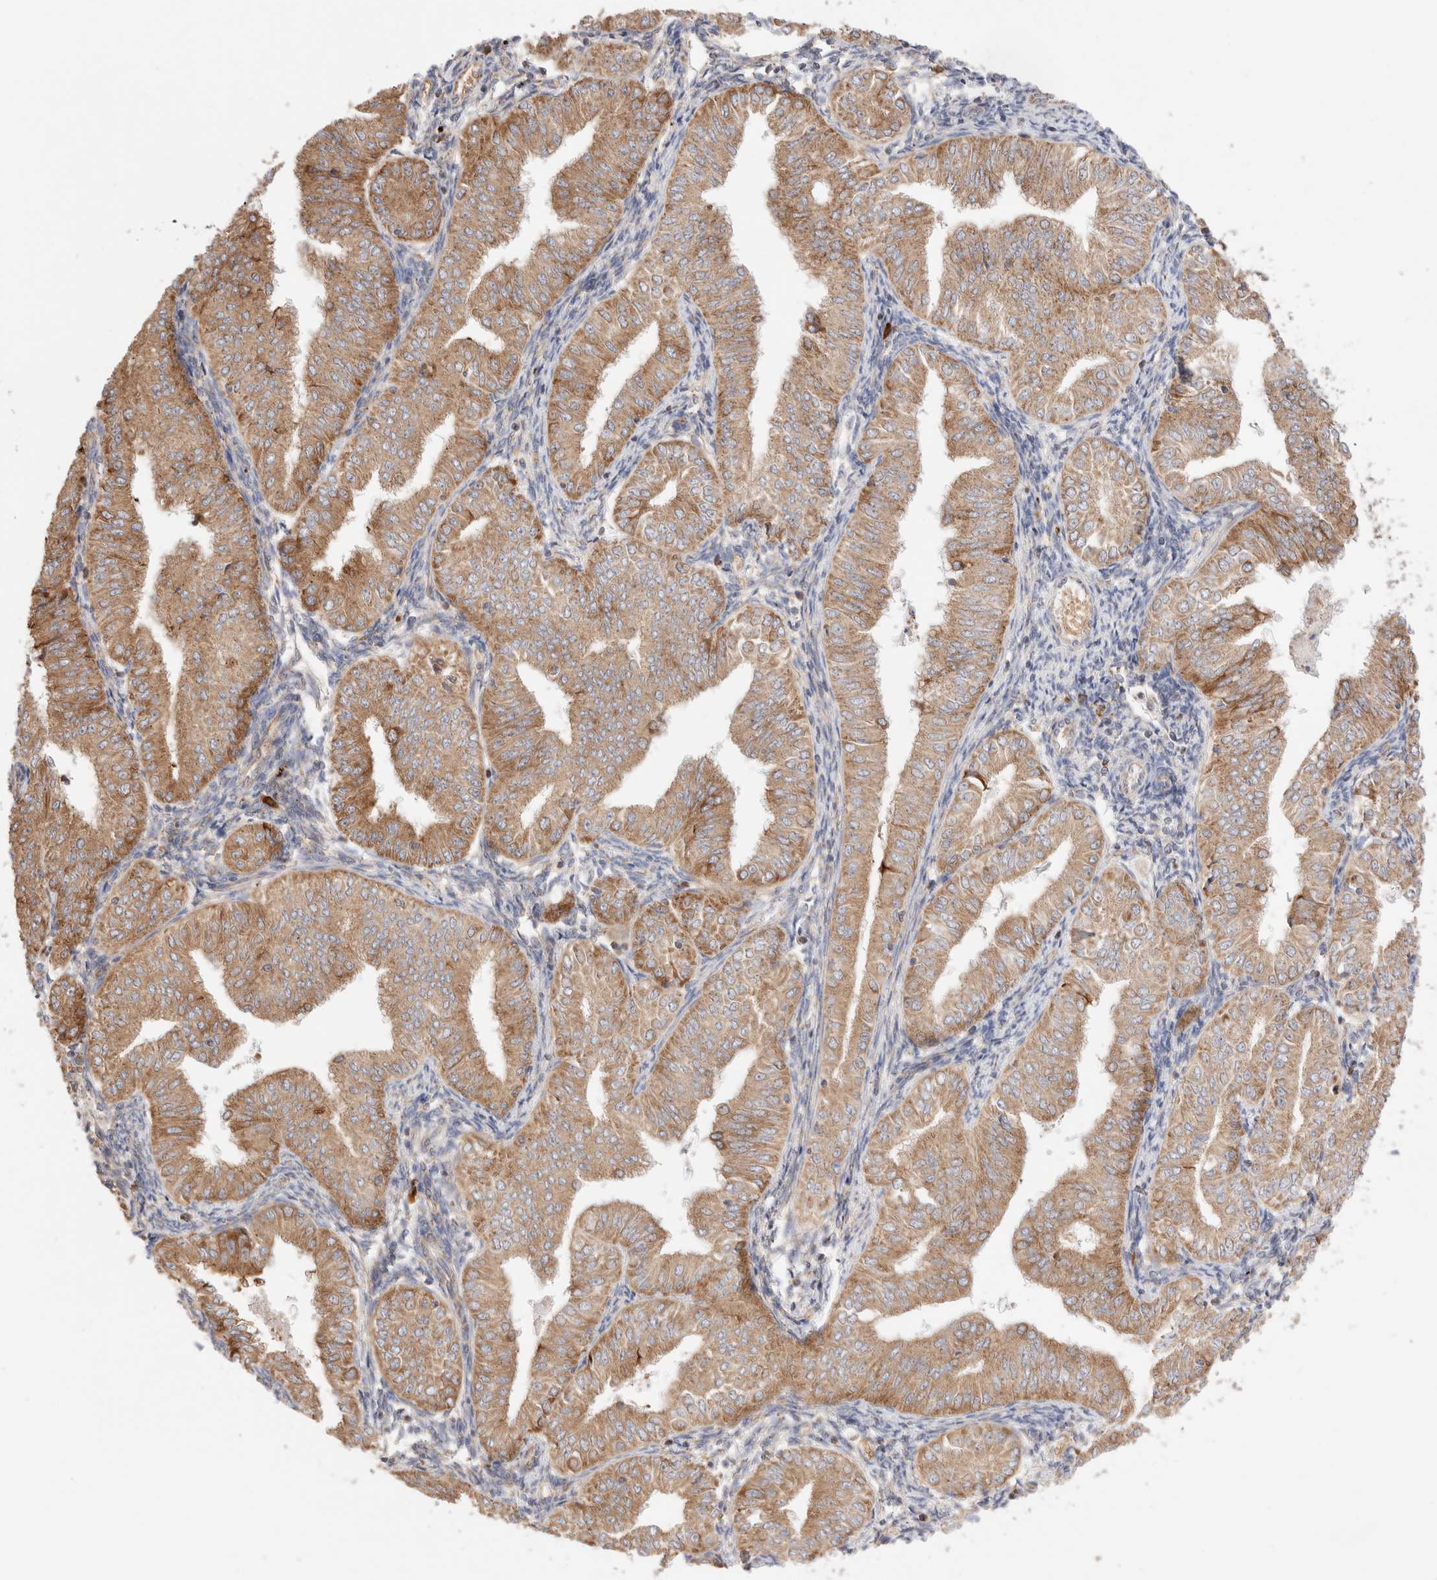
{"staining": {"intensity": "moderate", "quantity": ">75%", "location": "cytoplasmic/membranous"}, "tissue": "endometrial cancer", "cell_type": "Tumor cells", "image_type": "cancer", "snomed": [{"axis": "morphology", "description": "Normal tissue, NOS"}, {"axis": "morphology", "description": "Adenocarcinoma, NOS"}, {"axis": "topography", "description": "Endometrium"}], "caption": "A micrograph of human endometrial adenocarcinoma stained for a protein exhibits moderate cytoplasmic/membranous brown staining in tumor cells.", "gene": "UTS2B", "patient": {"sex": "female", "age": 53}}